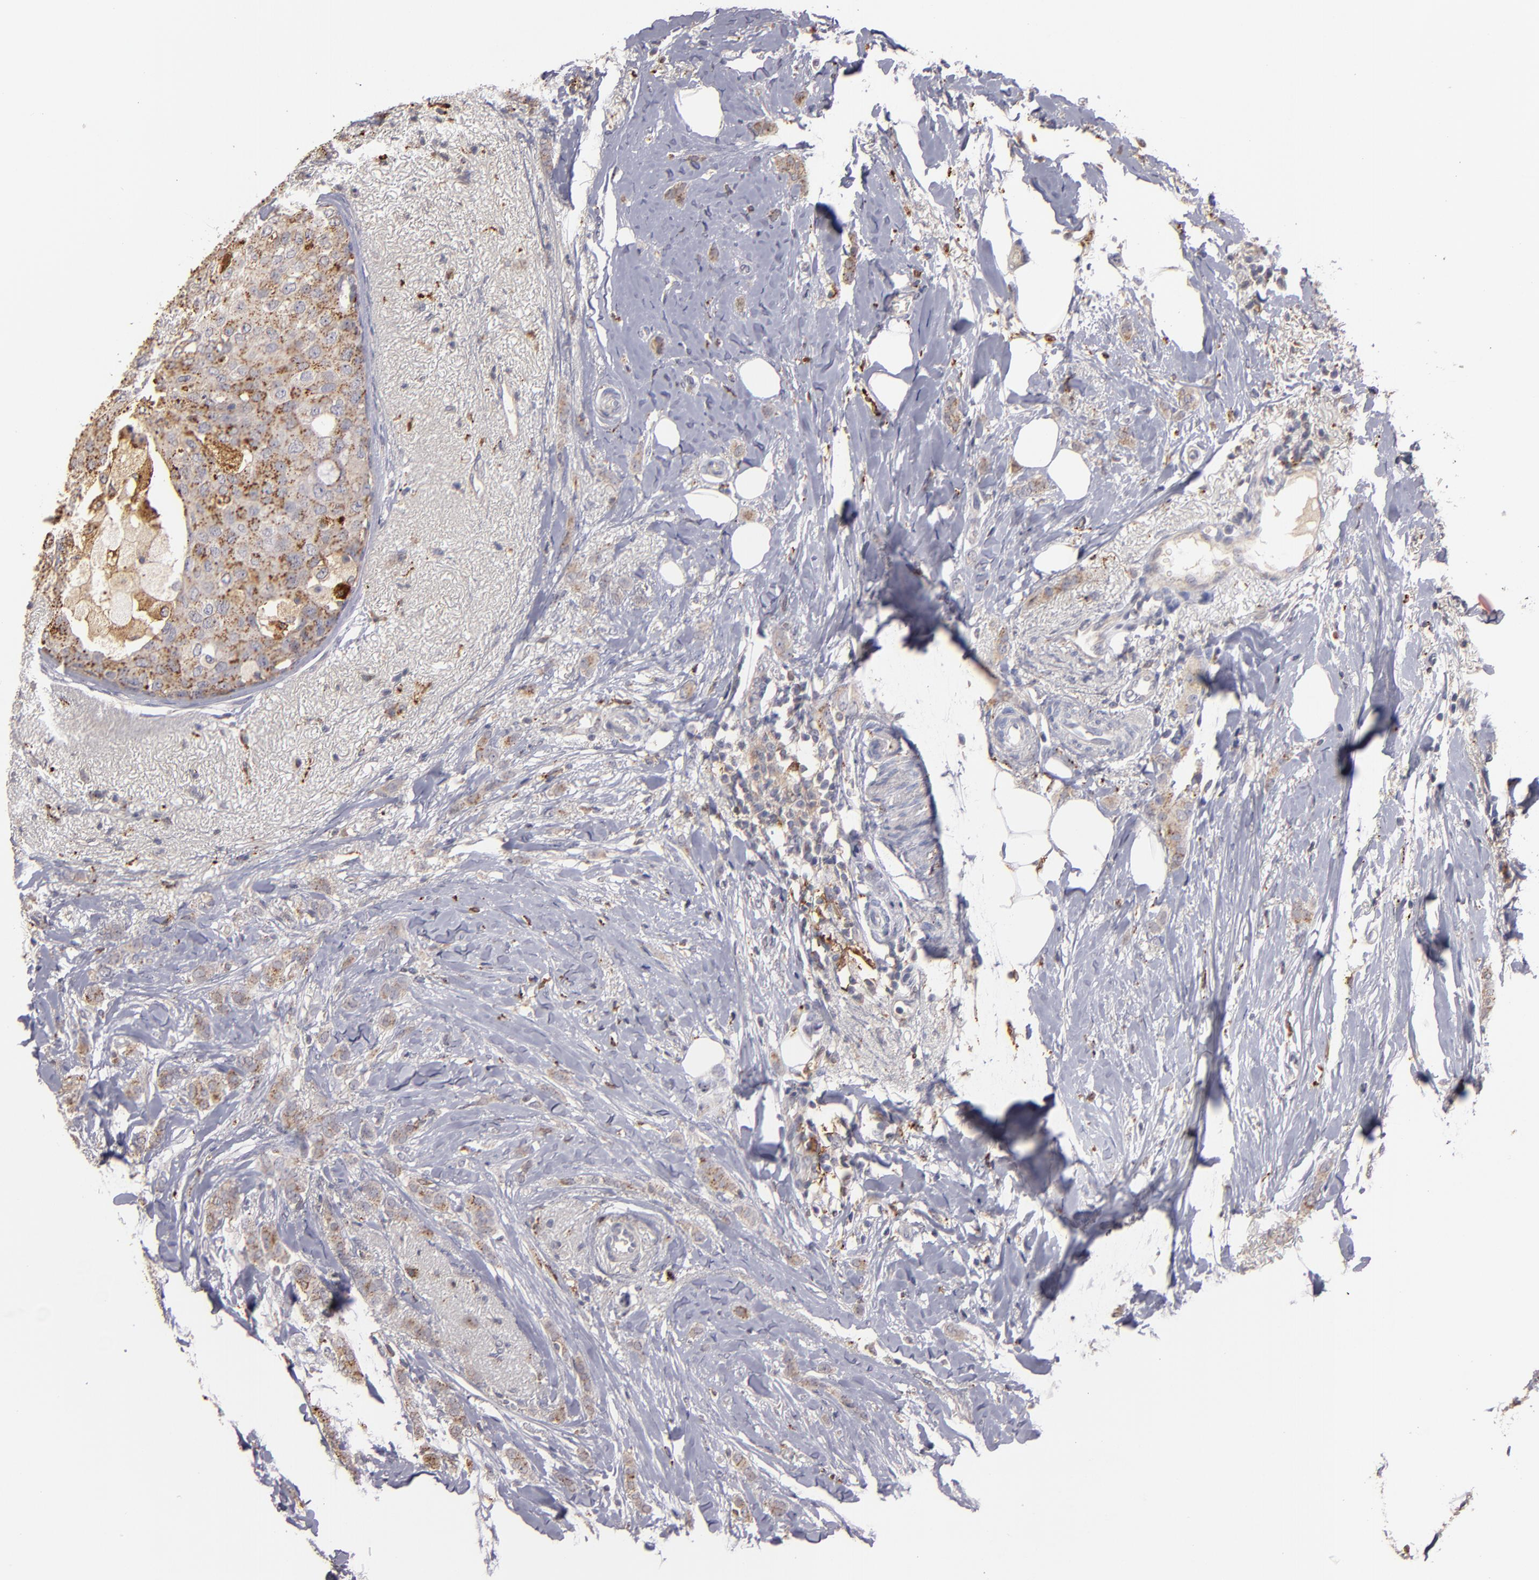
{"staining": {"intensity": "weak", "quantity": ">75%", "location": "cytoplasmic/membranous"}, "tissue": "breast cancer", "cell_type": "Tumor cells", "image_type": "cancer", "snomed": [{"axis": "morphology", "description": "Lobular carcinoma"}, {"axis": "topography", "description": "Breast"}], "caption": "IHC micrograph of neoplastic tissue: human lobular carcinoma (breast) stained using IHC displays low levels of weak protein expression localized specifically in the cytoplasmic/membranous of tumor cells, appearing as a cytoplasmic/membranous brown color.", "gene": "TRAF1", "patient": {"sex": "female", "age": 55}}